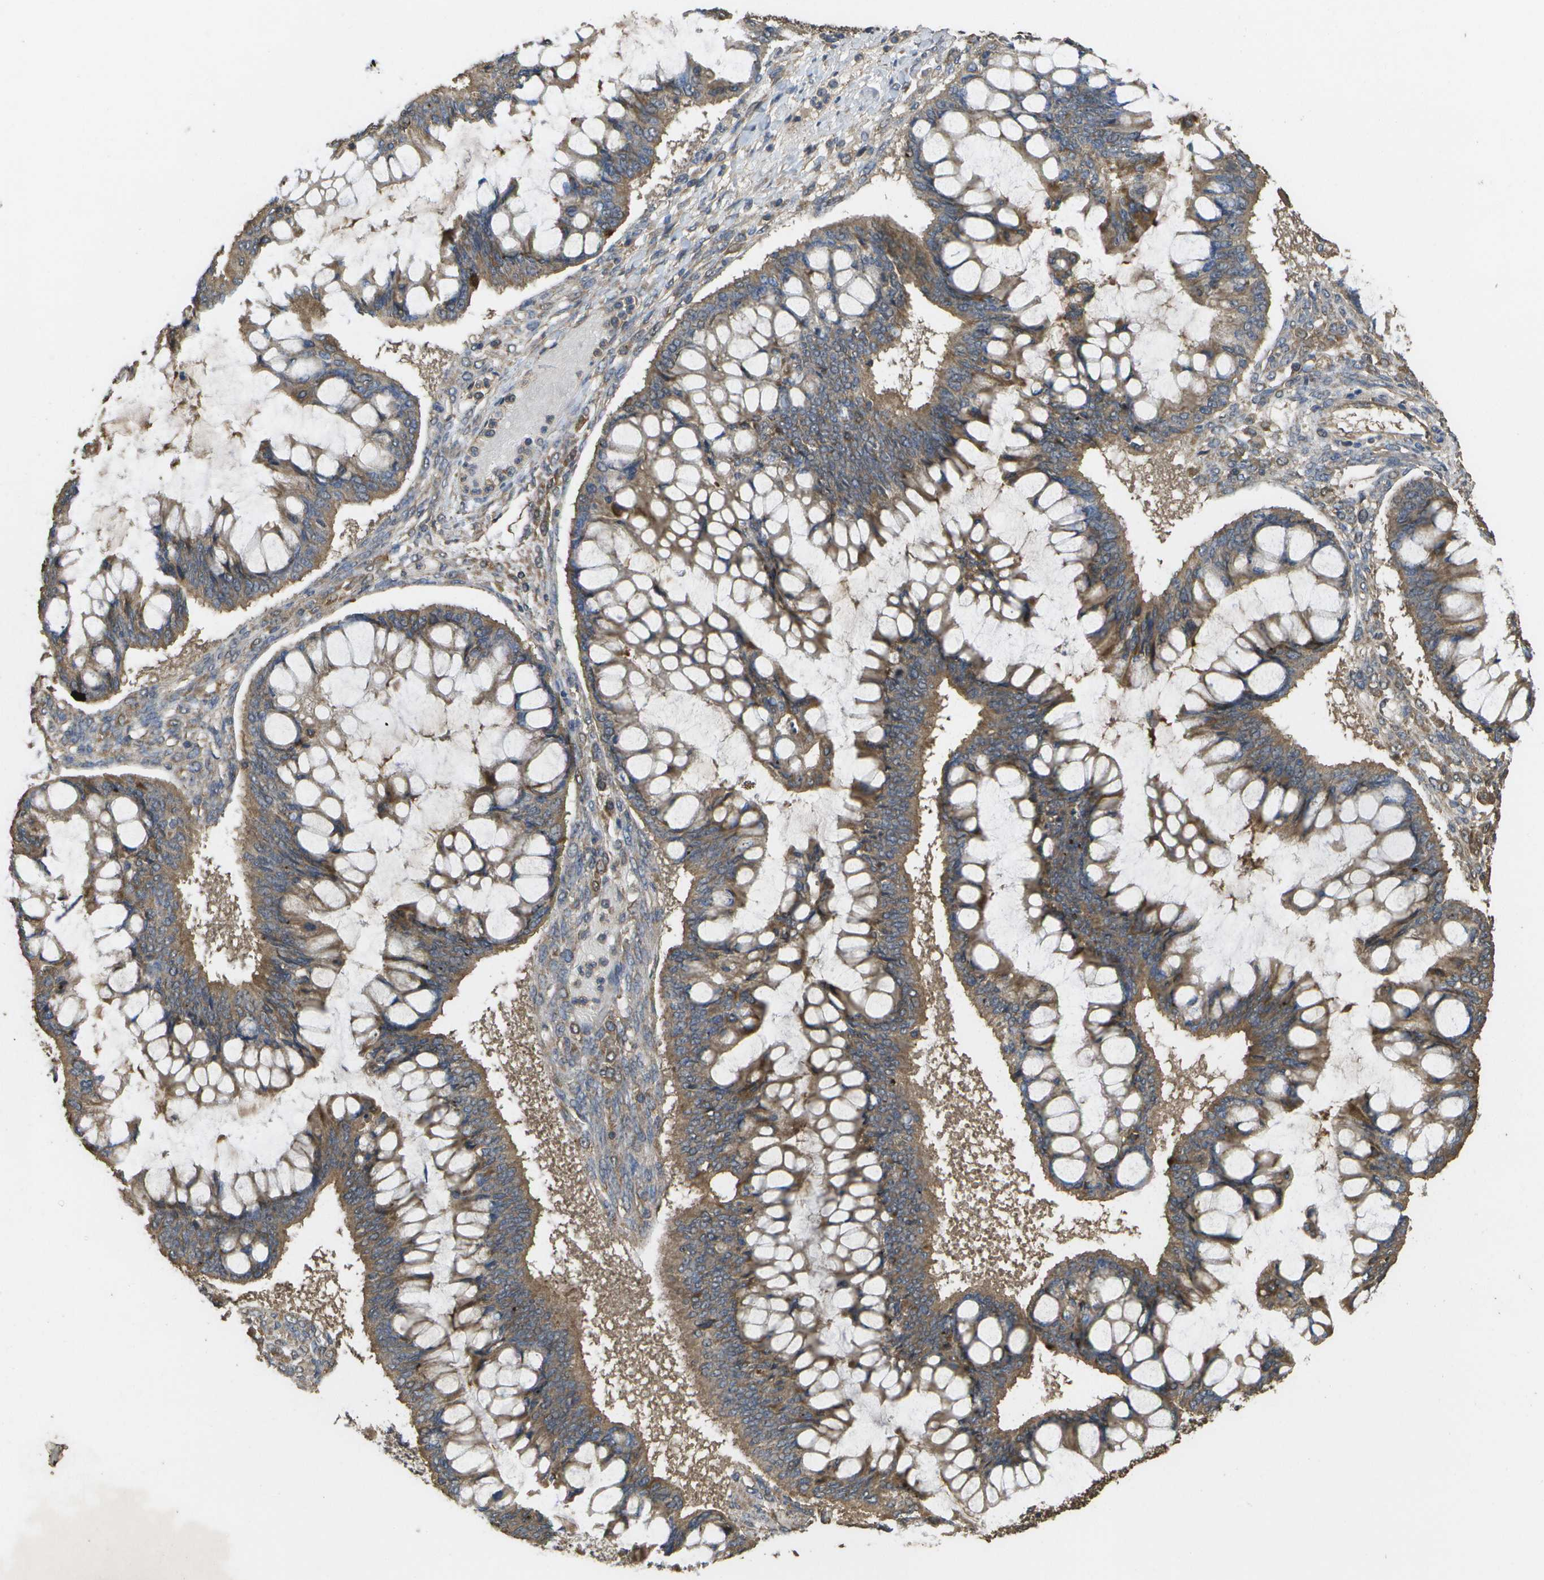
{"staining": {"intensity": "moderate", "quantity": ">75%", "location": "cytoplasmic/membranous"}, "tissue": "ovarian cancer", "cell_type": "Tumor cells", "image_type": "cancer", "snomed": [{"axis": "morphology", "description": "Cystadenocarcinoma, mucinous, NOS"}, {"axis": "topography", "description": "Ovary"}], "caption": "Ovarian cancer (mucinous cystadenocarcinoma) stained for a protein demonstrates moderate cytoplasmic/membranous positivity in tumor cells.", "gene": "SACS", "patient": {"sex": "female", "age": 73}}